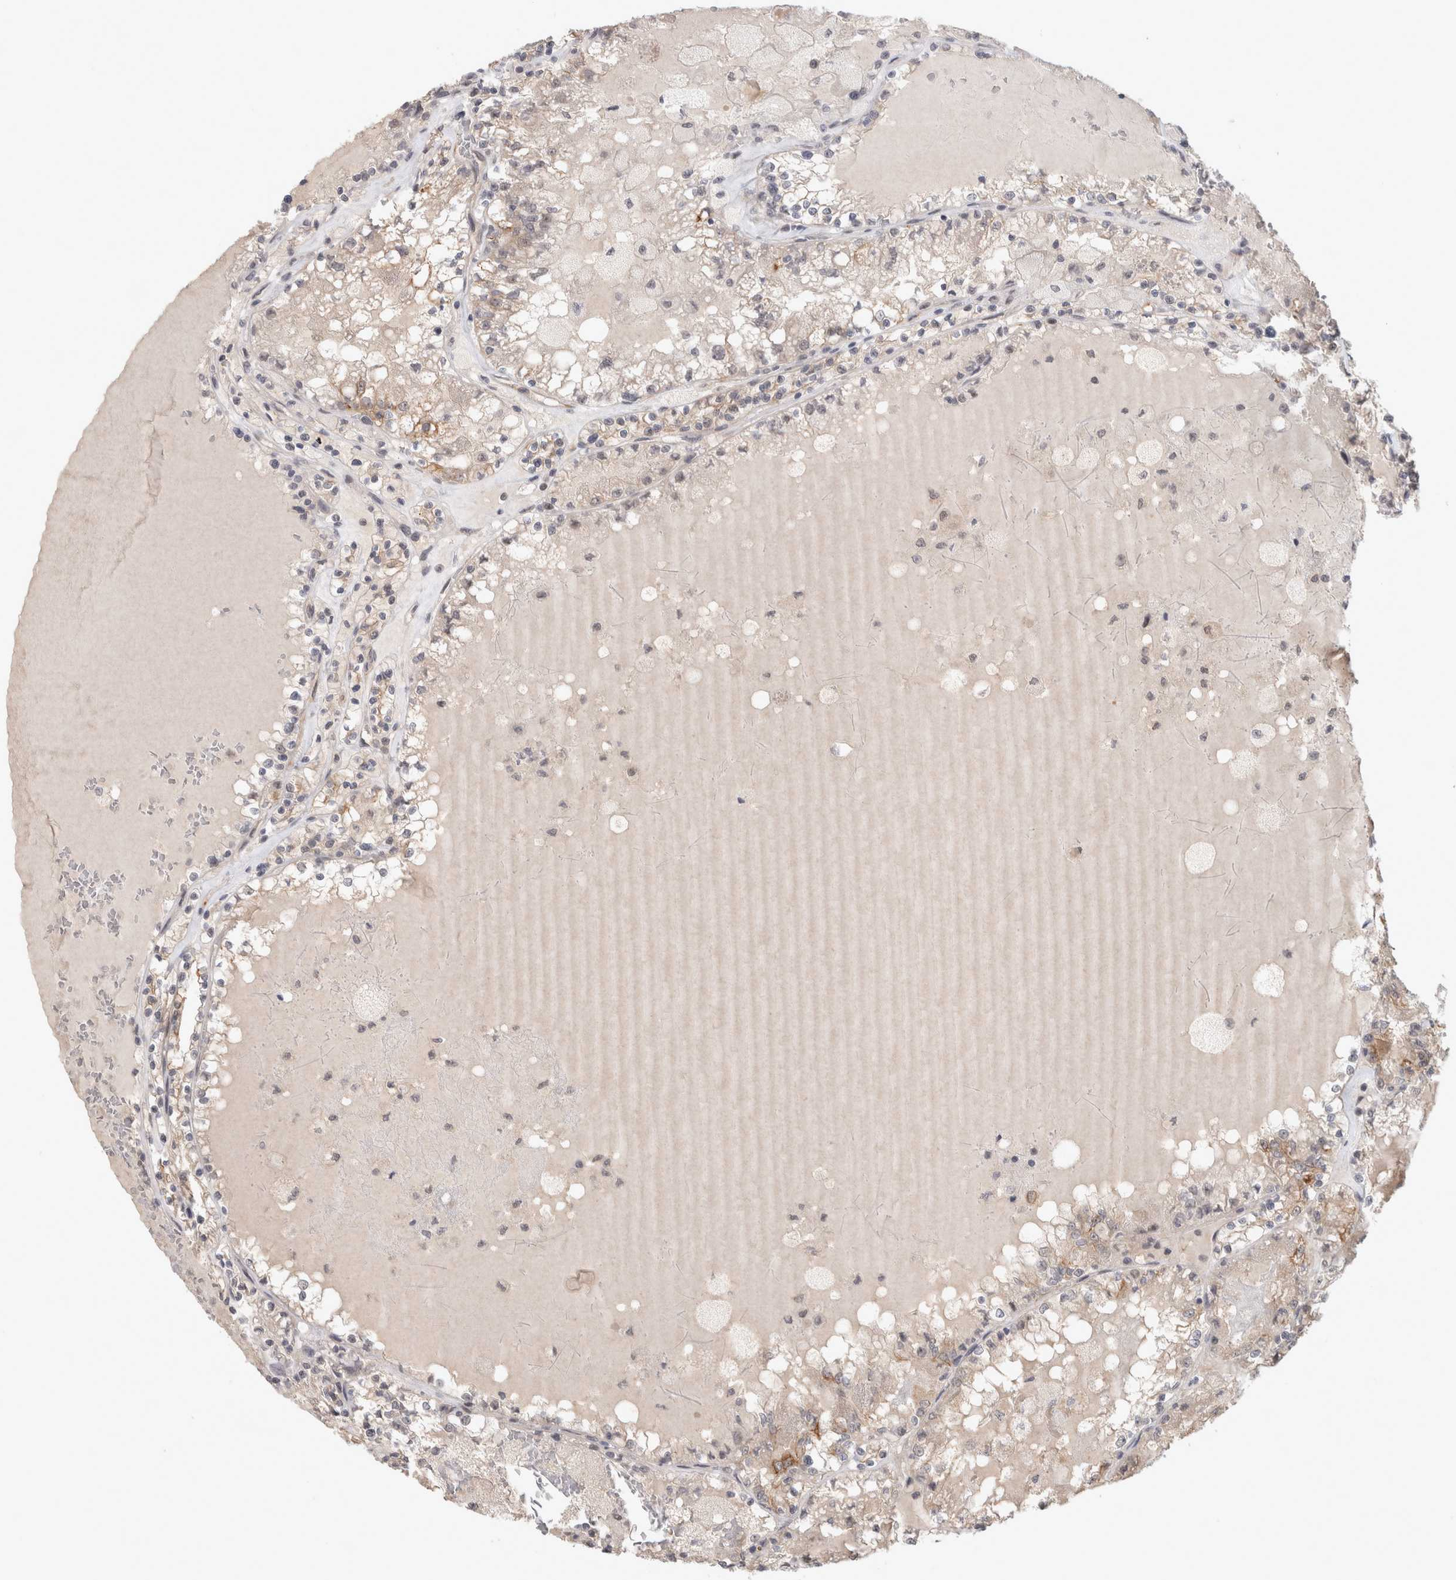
{"staining": {"intensity": "weak", "quantity": "25%-75%", "location": "cytoplasmic/membranous"}, "tissue": "renal cancer", "cell_type": "Tumor cells", "image_type": "cancer", "snomed": [{"axis": "morphology", "description": "Adenocarcinoma, NOS"}, {"axis": "topography", "description": "Kidney"}], "caption": "The image demonstrates staining of adenocarcinoma (renal), revealing weak cytoplasmic/membranous protein expression (brown color) within tumor cells.", "gene": "CRISPLD1", "patient": {"sex": "female", "age": 56}}